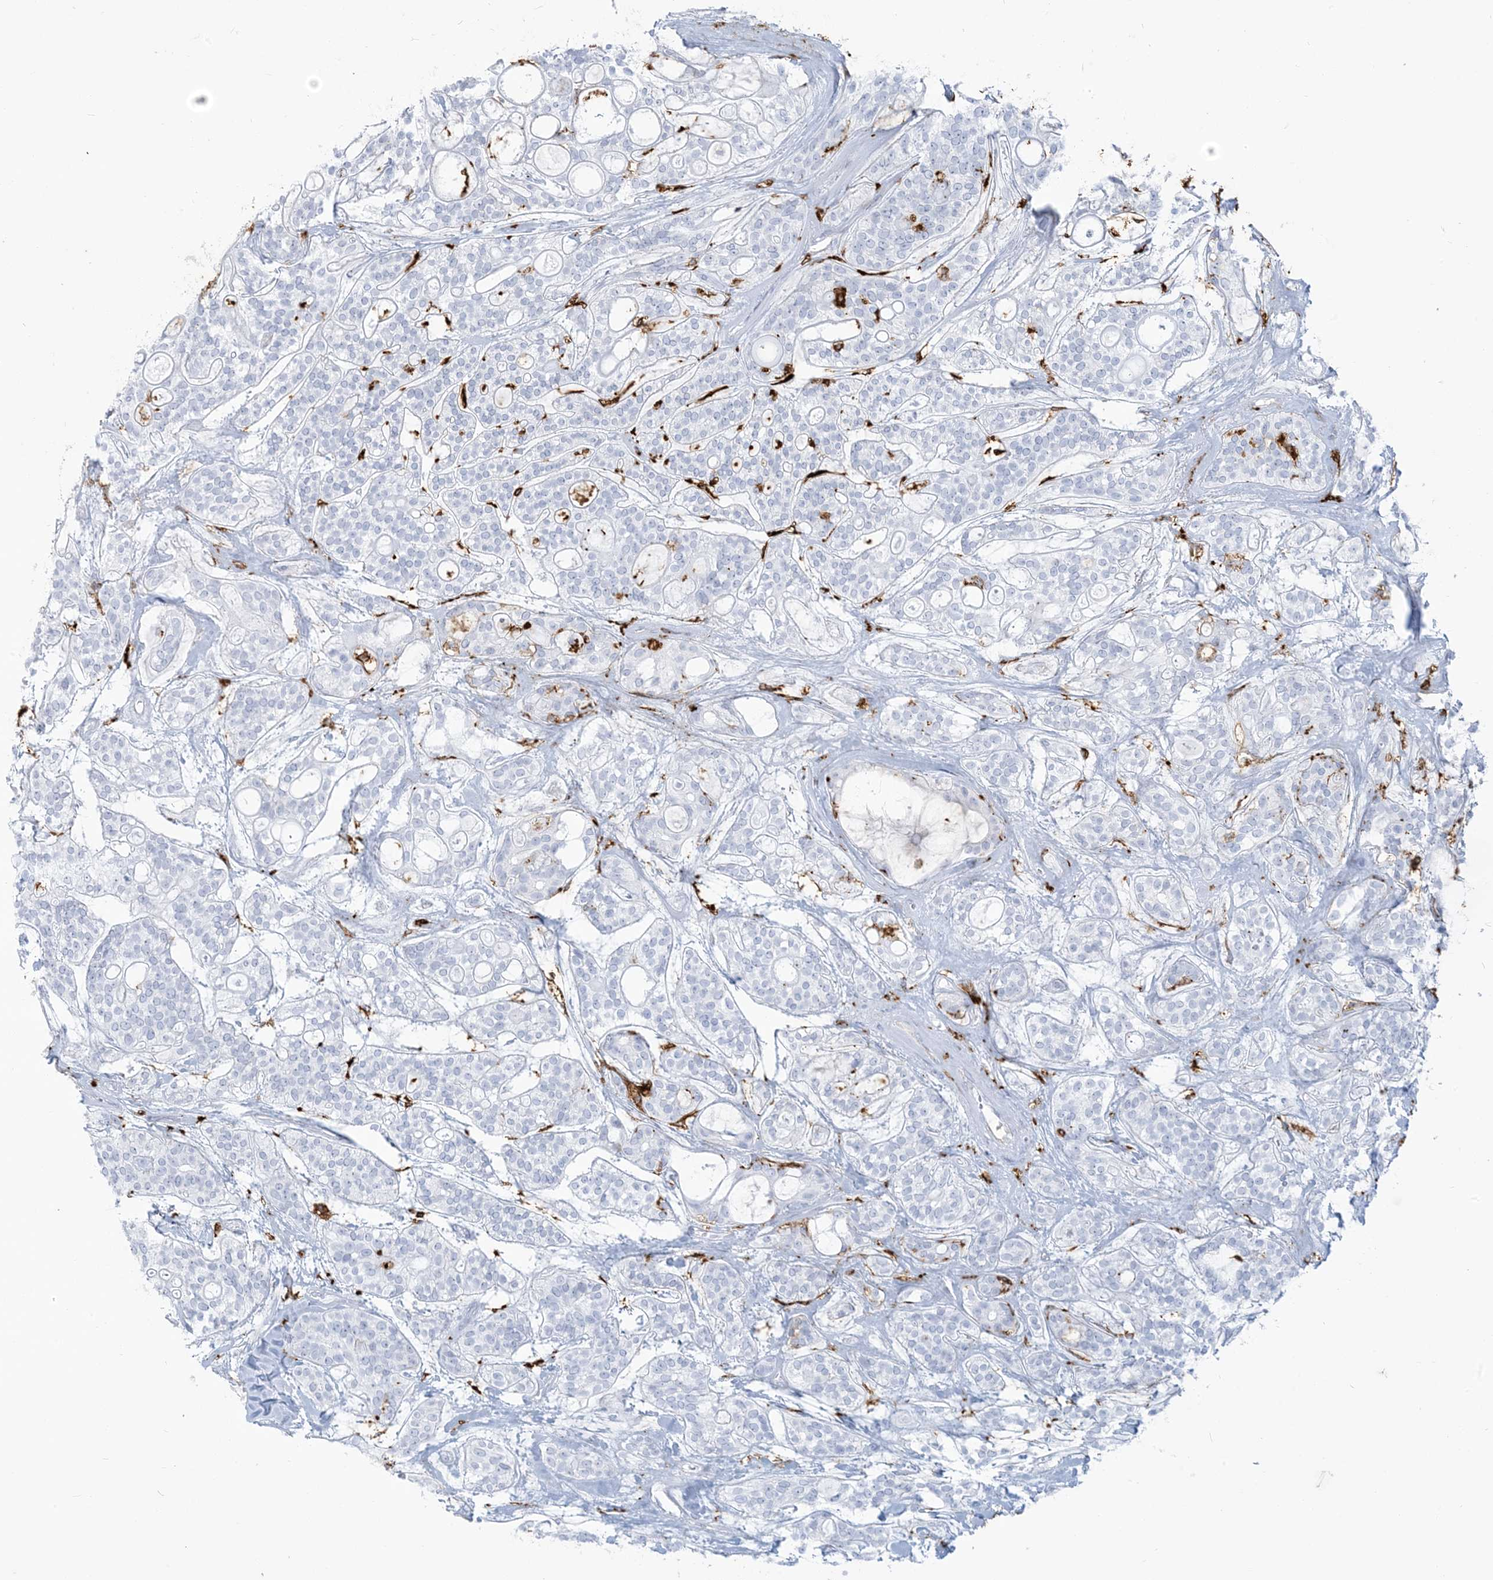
{"staining": {"intensity": "negative", "quantity": "none", "location": "none"}, "tissue": "head and neck cancer", "cell_type": "Tumor cells", "image_type": "cancer", "snomed": [{"axis": "morphology", "description": "Adenocarcinoma, NOS"}, {"axis": "topography", "description": "Head-Neck"}], "caption": "IHC micrograph of neoplastic tissue: human head and neck cancer stained with DAB (3,3'-diaminobenzidine) demonstrates no significant protein expression in tumor cells.", "gene": "HLA-DRB1", "patient": {"sex": "male", "age": 66}}